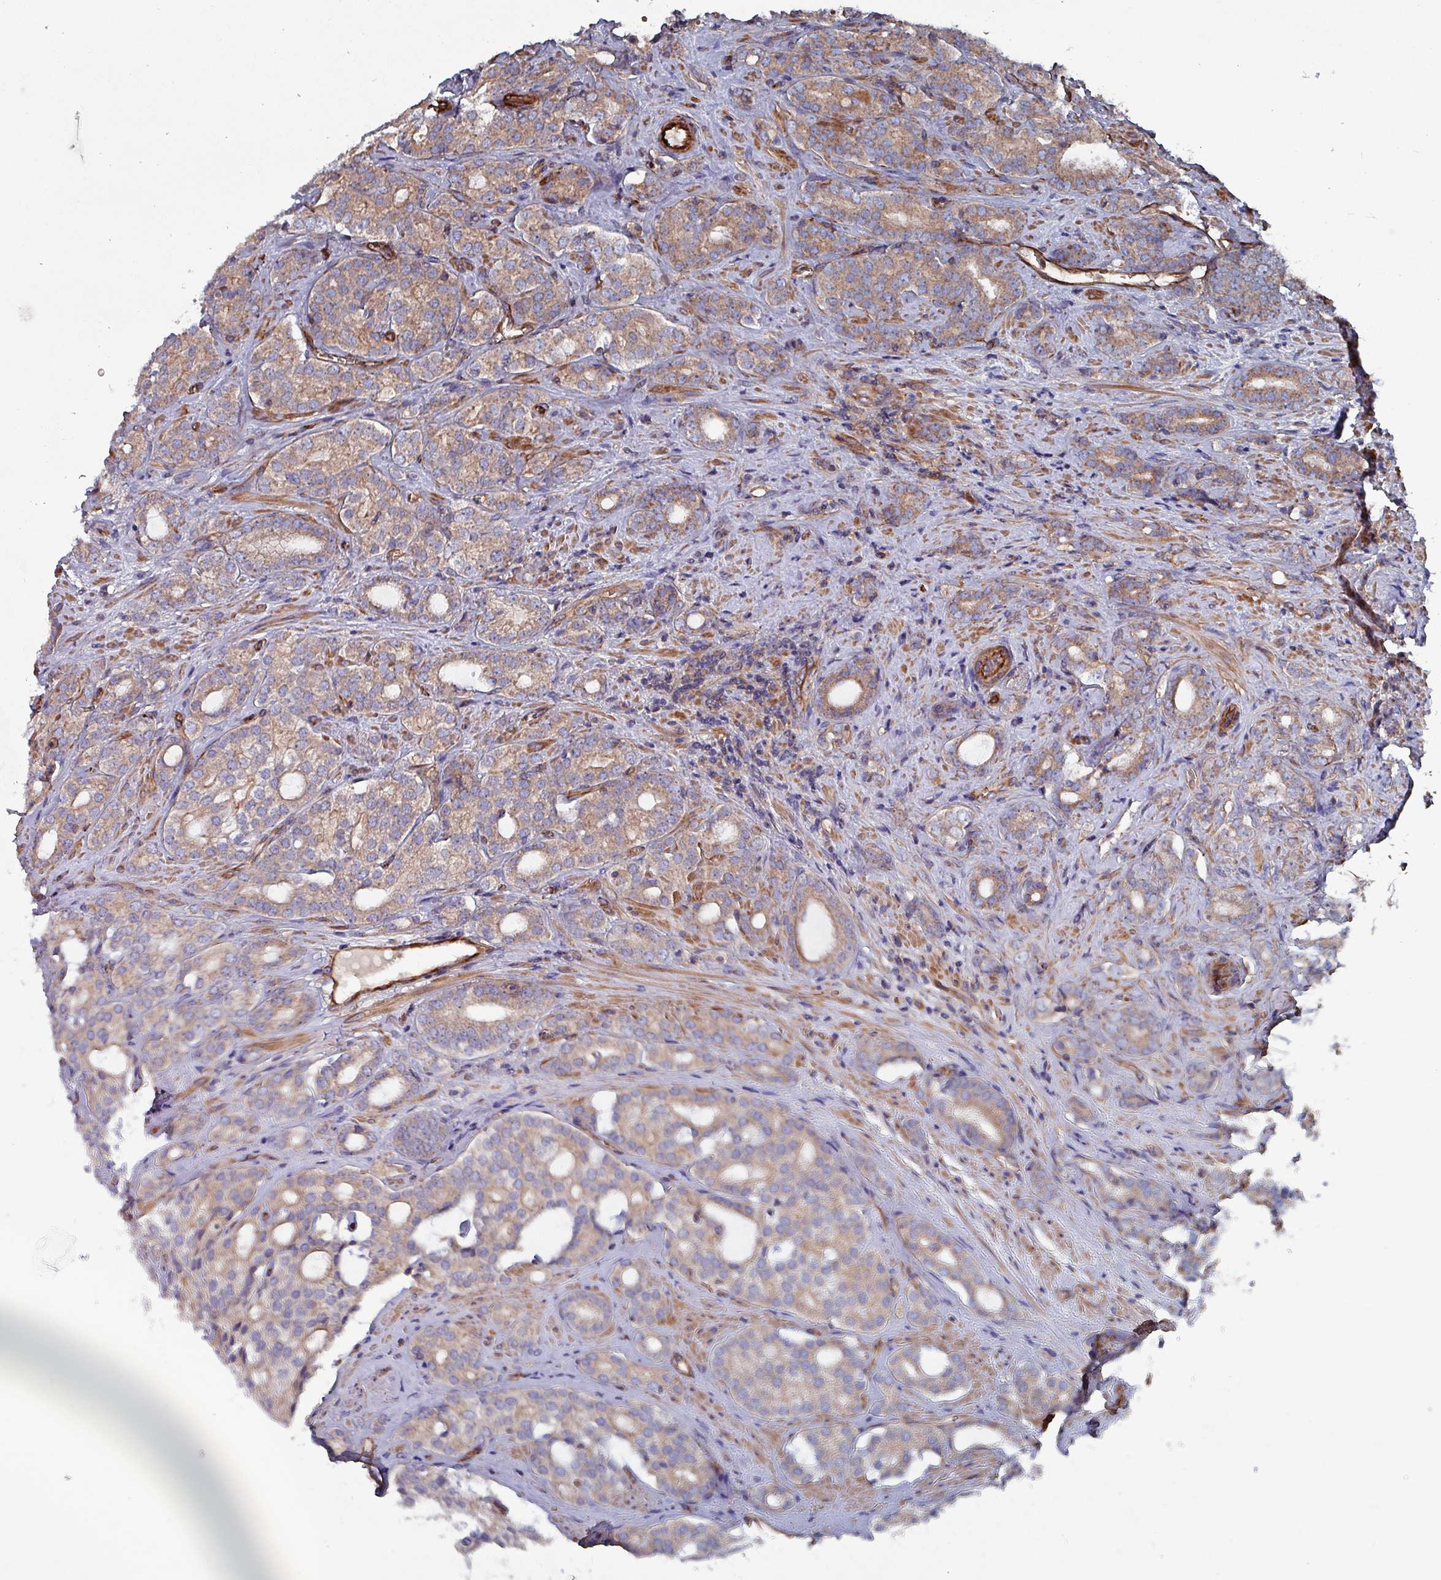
{"staining": {"intensity": "moderate", "quantity": ">75%", "location": "cytoplasmic/membranous"}, "tissue": "prostate cancer", "cell_type": "Tumor cells", "image_type": "cancer", "snomed": [{"axis": "morphology", "description": "Adenocarcinoma, High grade"}, {"axis": "topography", "description": "Prostate"}], "caption": "This is an image of IHC staining of prostate high-grade adenocarcinoma, which shows moderate positivity in the cytoplasmic/membranous of tumor cells.", "gene": "ANO10", "patient": {"sex": "male", "age": 63}}